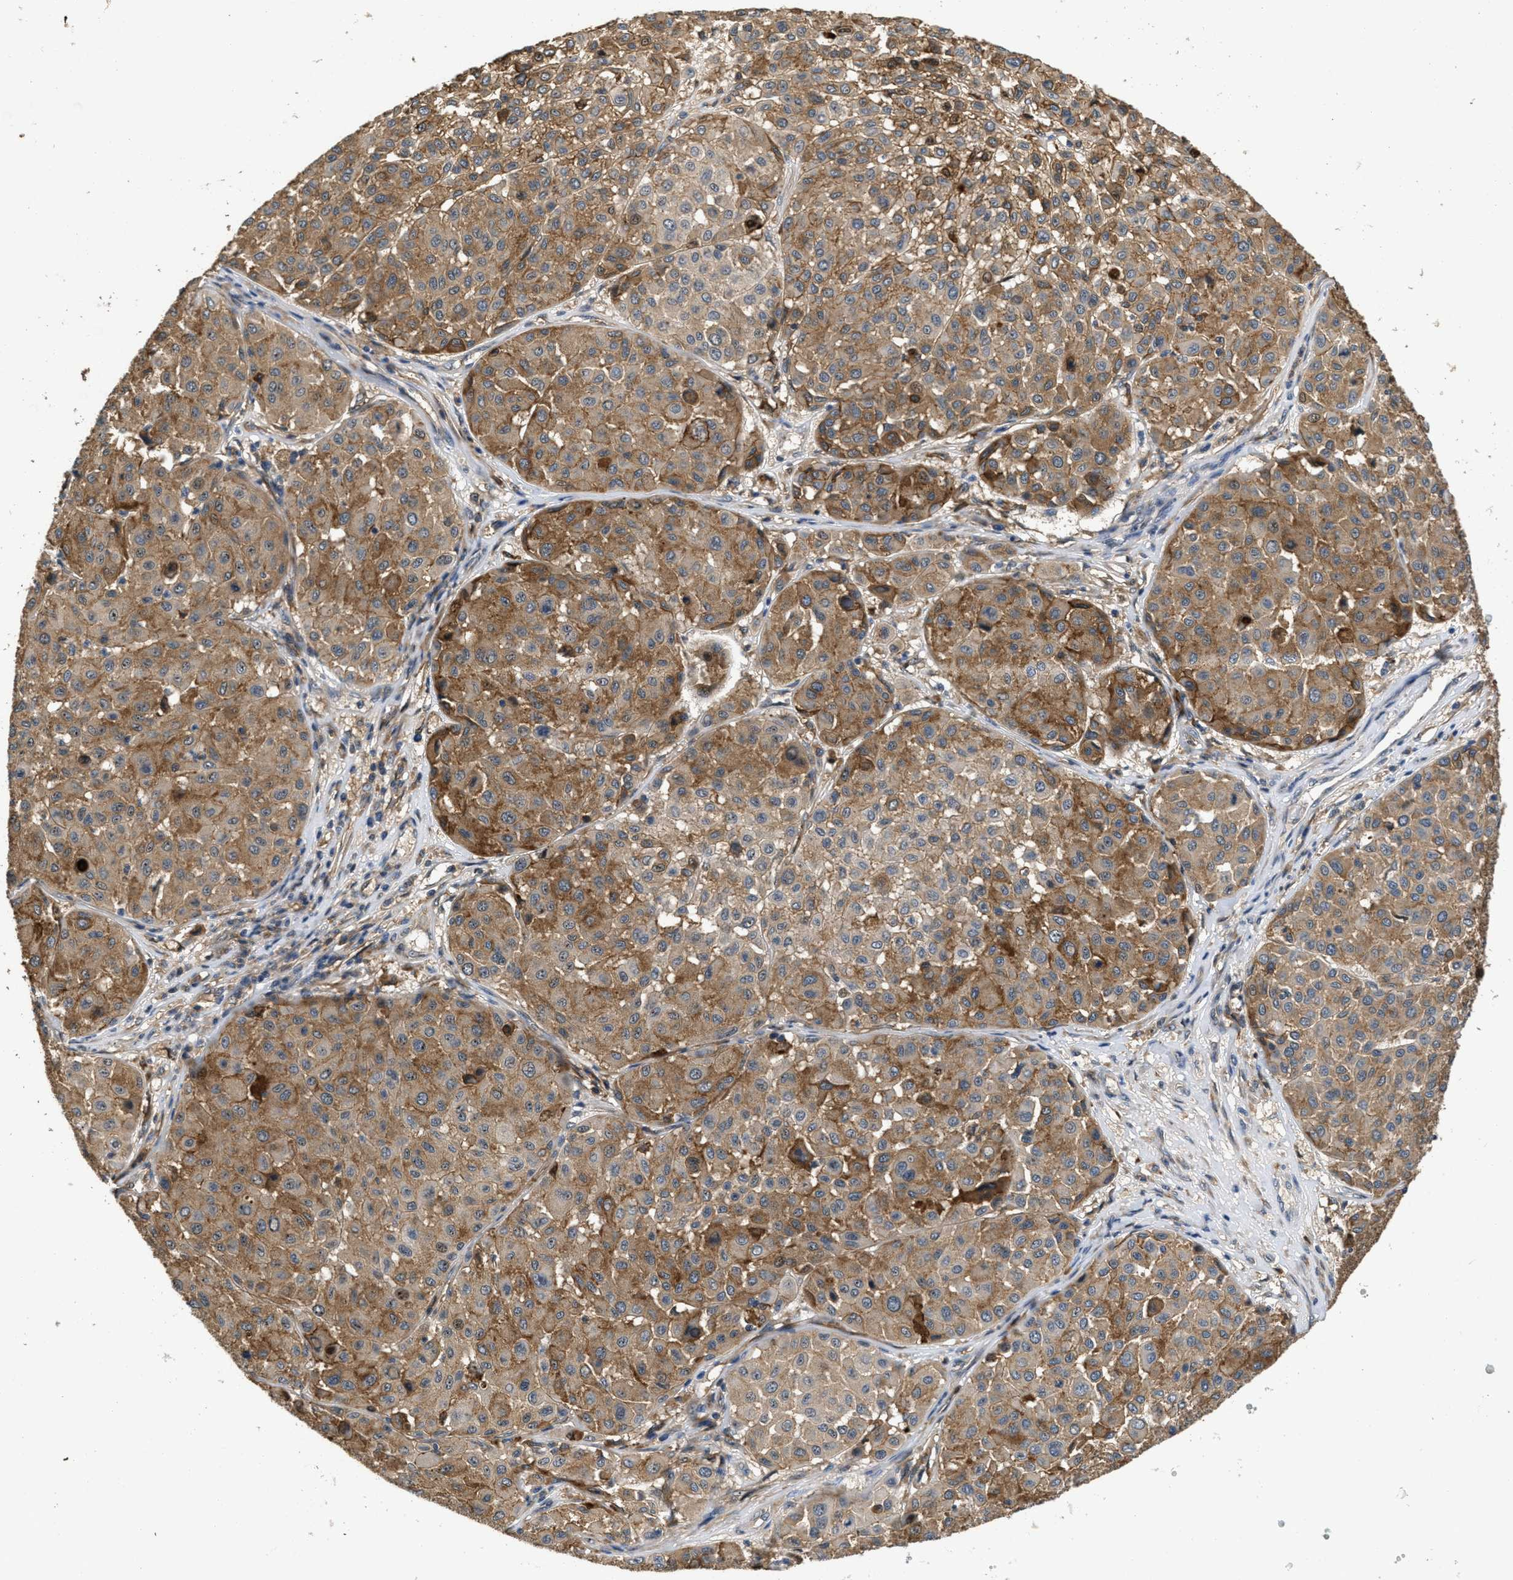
{"staining": {"intensity": "moderate", "quantity": ">75%", "location": "cytoplasmic/membranous"}, "tissue": "melanoma", "cell_type": "Tumor cells", "image_type": "cancer", "snomed": [{"axis": "morphology", "description": "Malignant melanoma, Metastatic site"}, {"axis": "topography", "description": "Soft tissue"}], "caption": "About >75% of tumor cells in malignant melanoma (metastatic site) exhibit moderate cytoplasmic/membranous protein expression as visualized by brown immunohistochemical staining.", "gene": "OSMR", "patient": {"sex": "male", "age": 41}}